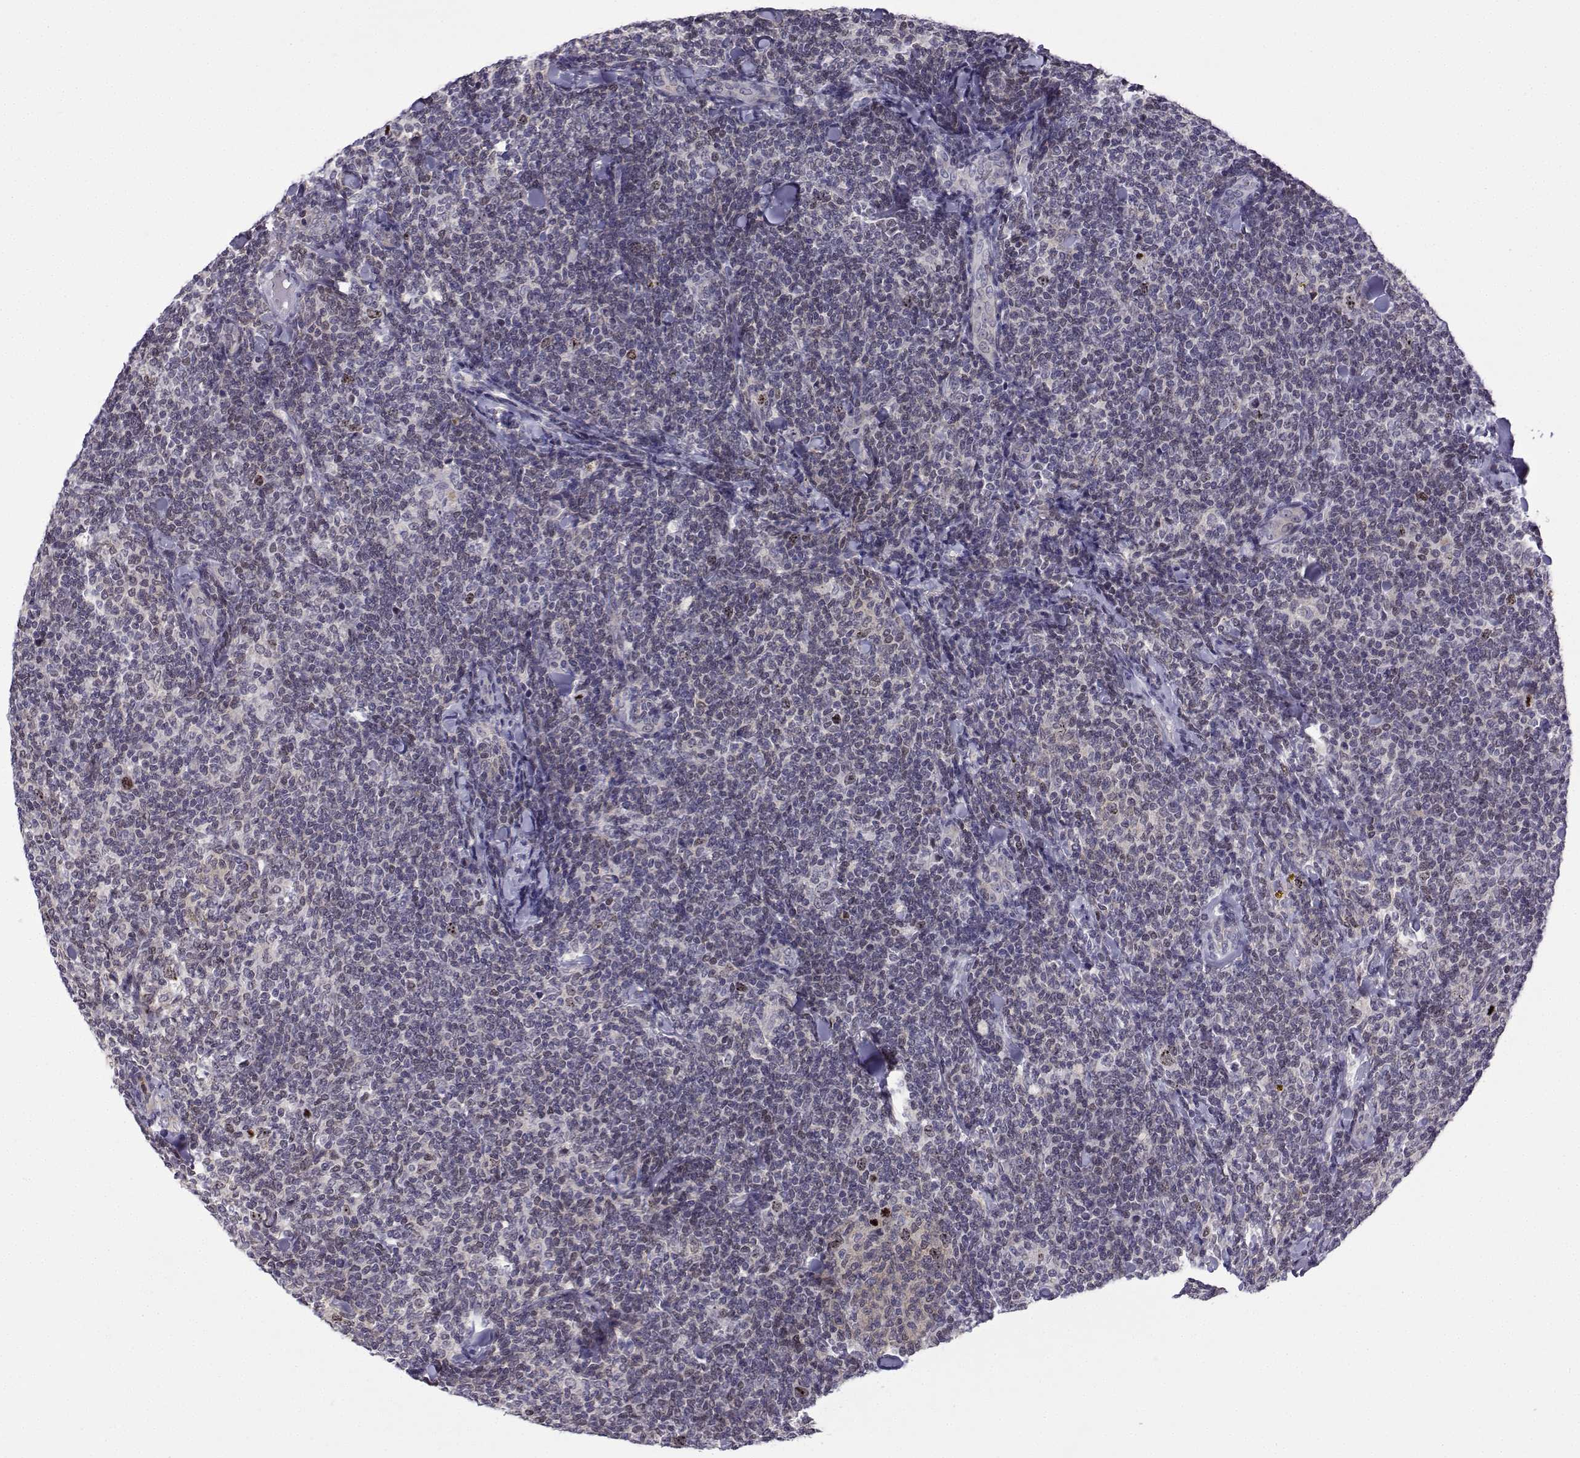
{"staining": {"intensity": "moderate", "quantity": "<25%", "location": "nuclear"}, "tissue": "lymphoma", "cell_type": "Tumor cells", "image_type": "cancer", "snomed": [{"axis": "morphology", "description": "Malignant lymphoma, non-Hodgkin's type, Low grade"}, {"axis": "topography", "description": "Lymph node"}], "caption": "Immunohistochemical staining of low-grade malignant lymphoma, non-Hodgkin's type exhibits low levels of moderate nuclear protein positivity in about <25% of tumor cells. Using DAB (3,3'-diaminobenzidine) (brown) and hematoxylin (blue) stains, captured at high magnification using brightfield microscopy.", "gene": "INCENP", "patient": {"sex": "female", "age": 56}}